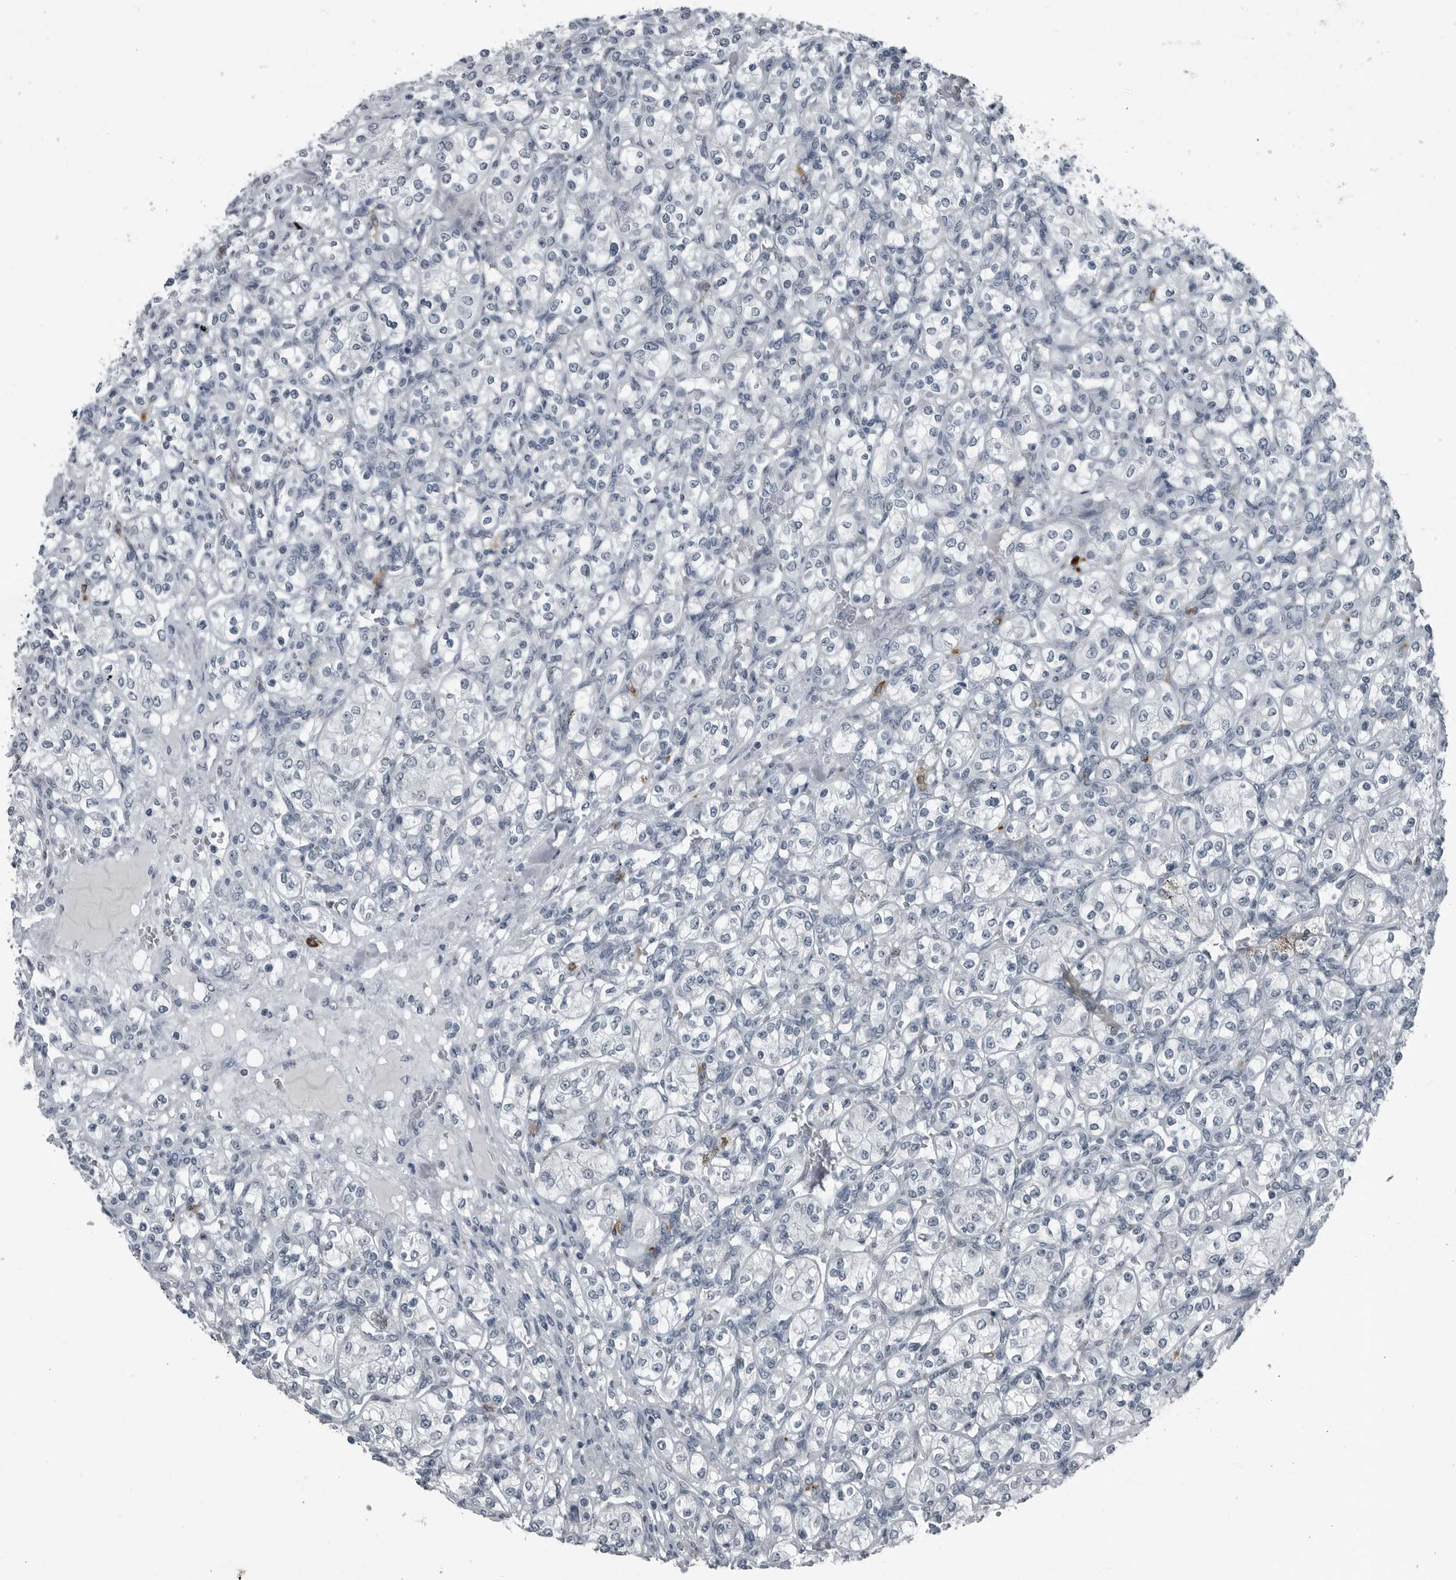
{"staining": {"intensity": "negative", "quantity": "none", "location": "none"}, "tissue": "renal cancer", "cell_type": "Tumor cells", "image_type": "cancer", "snomed": [{"axis": "morphology", "description": "Adenocarcinoma, NOS"}, {"axis": "topography", "description": "Kidney"}], "caption": "The photomicrograph reveals no significant positivity in tumor cells of adenocarcinoma (renal).", "gene": "GAK", "patient": {"sex": "male", "age": 77}}